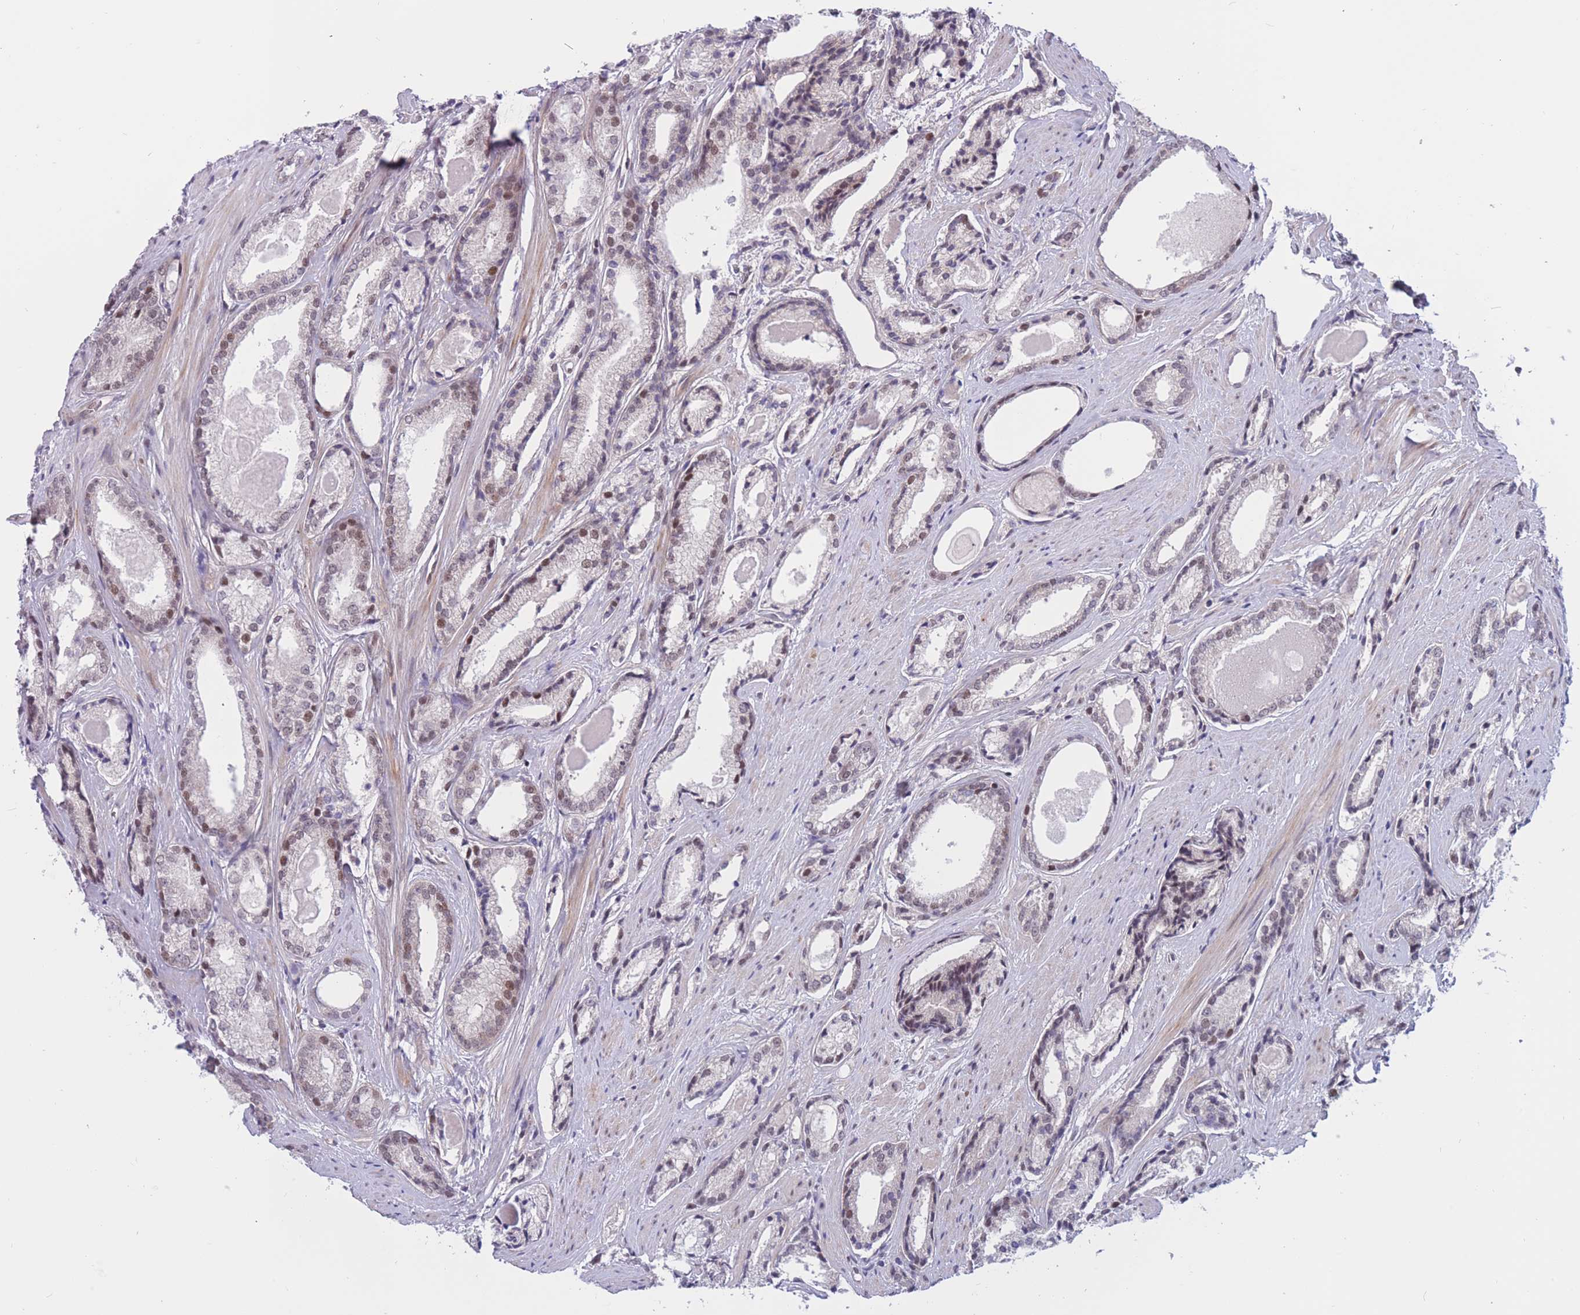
{"staining": {"intensity": "weak", "quantity": "<25%", "location": "nuclear"}, "tissue": "prostate cancer", "cell_type": "Tumor cells", "image_type": "cancer", "snomed": [{"axis": "morphology", "description": "Adenocarcinoma, Low grade"}, {"axis": "topography", "description": "Prostate"}], "caption": "Immunohistochemical staining of adenocarcinoma (low-grade) (prostate) shows no significant positivity in tumor cells.", "gene": "BCL9L", "patient": {"sex": "male", "age": 68}}